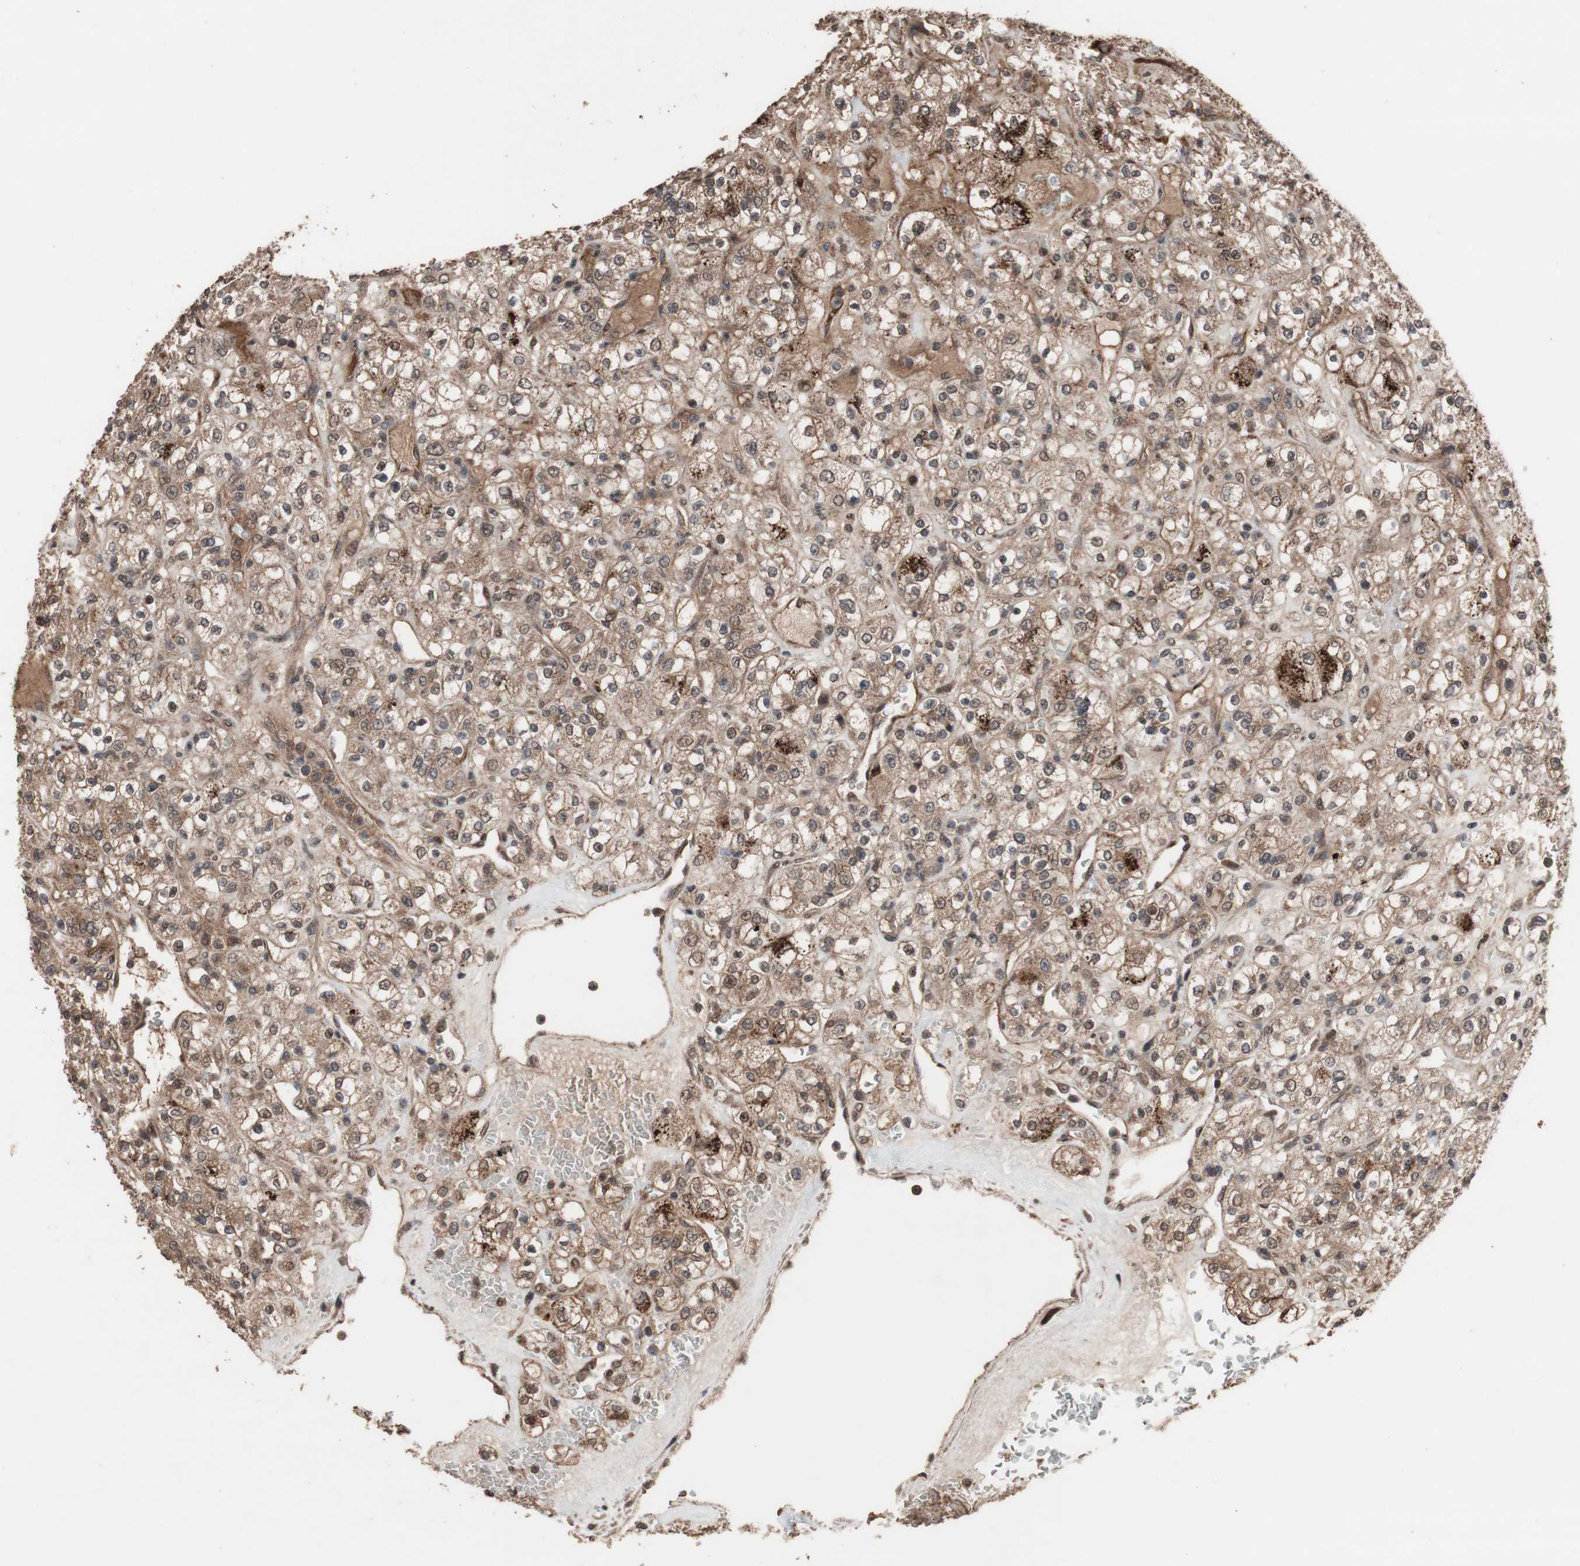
{"staining": {"intensity": "moderate", "quantity": "25%-75%", "location": "cytoplasmic/membranous"}, "tissue": "renal cancer", "cell_type": "Tumor cells", "image_type": "cancer", "snomed": [{"axis": "morphology", "description": "Normal tissue, NOS"}, {"axis": "morphology", "description": "Adenocarcinoma, NOS"}, {"axis": "topography", "description": "Kidney"}], "caption": "This micrograph exhibits immunohistochemistry staining of renal cancer, with medium moderate cytoplasmic/membranous expression in approximately 25%-75% of tumor cells.", "gene": "KANSL1", "patient": {"sex": "female", "age": 72}}